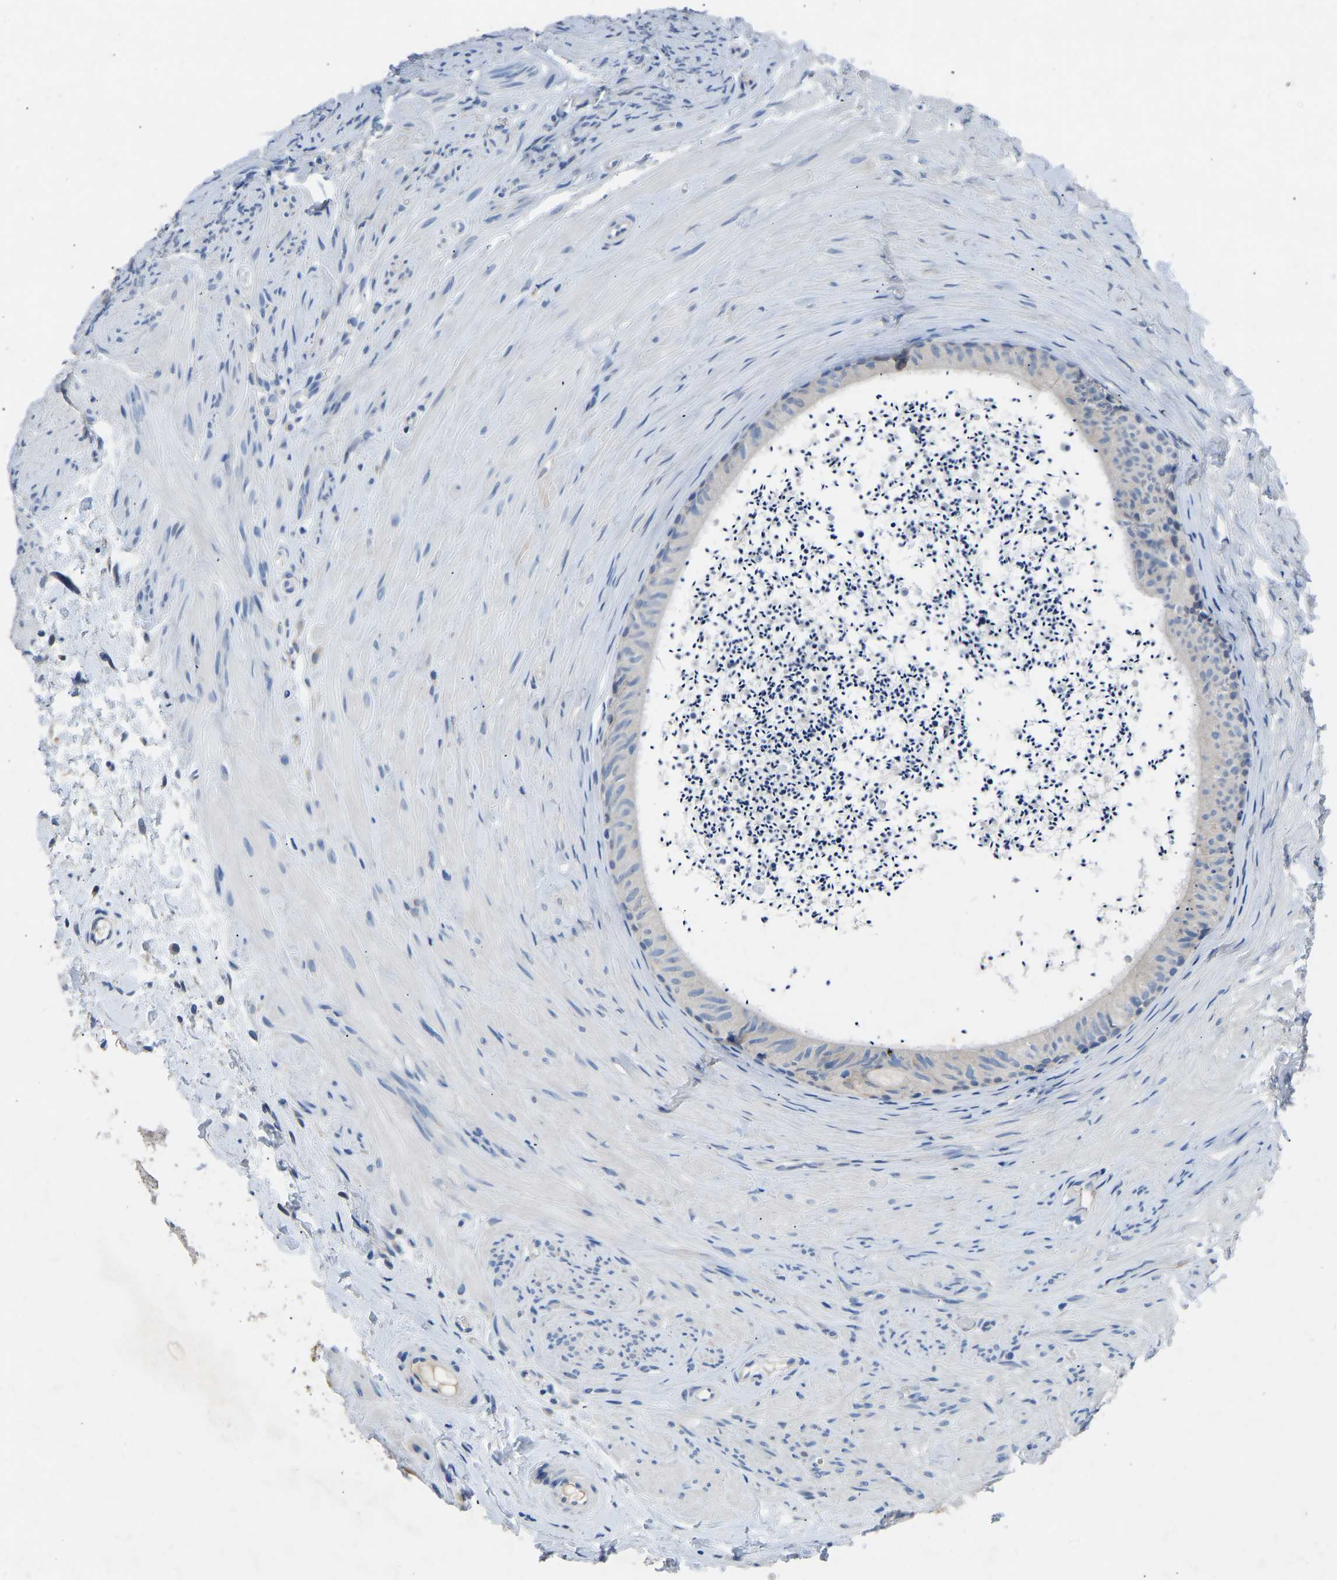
{"staining": {"intensity": "moderate", "quantity": "<25%", "location": "cytoplasmic/membranous"}, "tissue": "epididymis", "cell_type": "Glandular cells", "image_type": "normal", "snomed": [{"axis": "morphology", "description": "Normal tissue, NOS"}, {"axis": "topography", "description": "Epididymis"}], "caption": "Epididymis stained for a protein (brown) shows moderate cytoplasmic/membranous positive staining in about <25% of glandular cells.", "gene": "RBP1", "patient": {"sex": "male", "age": 56}}